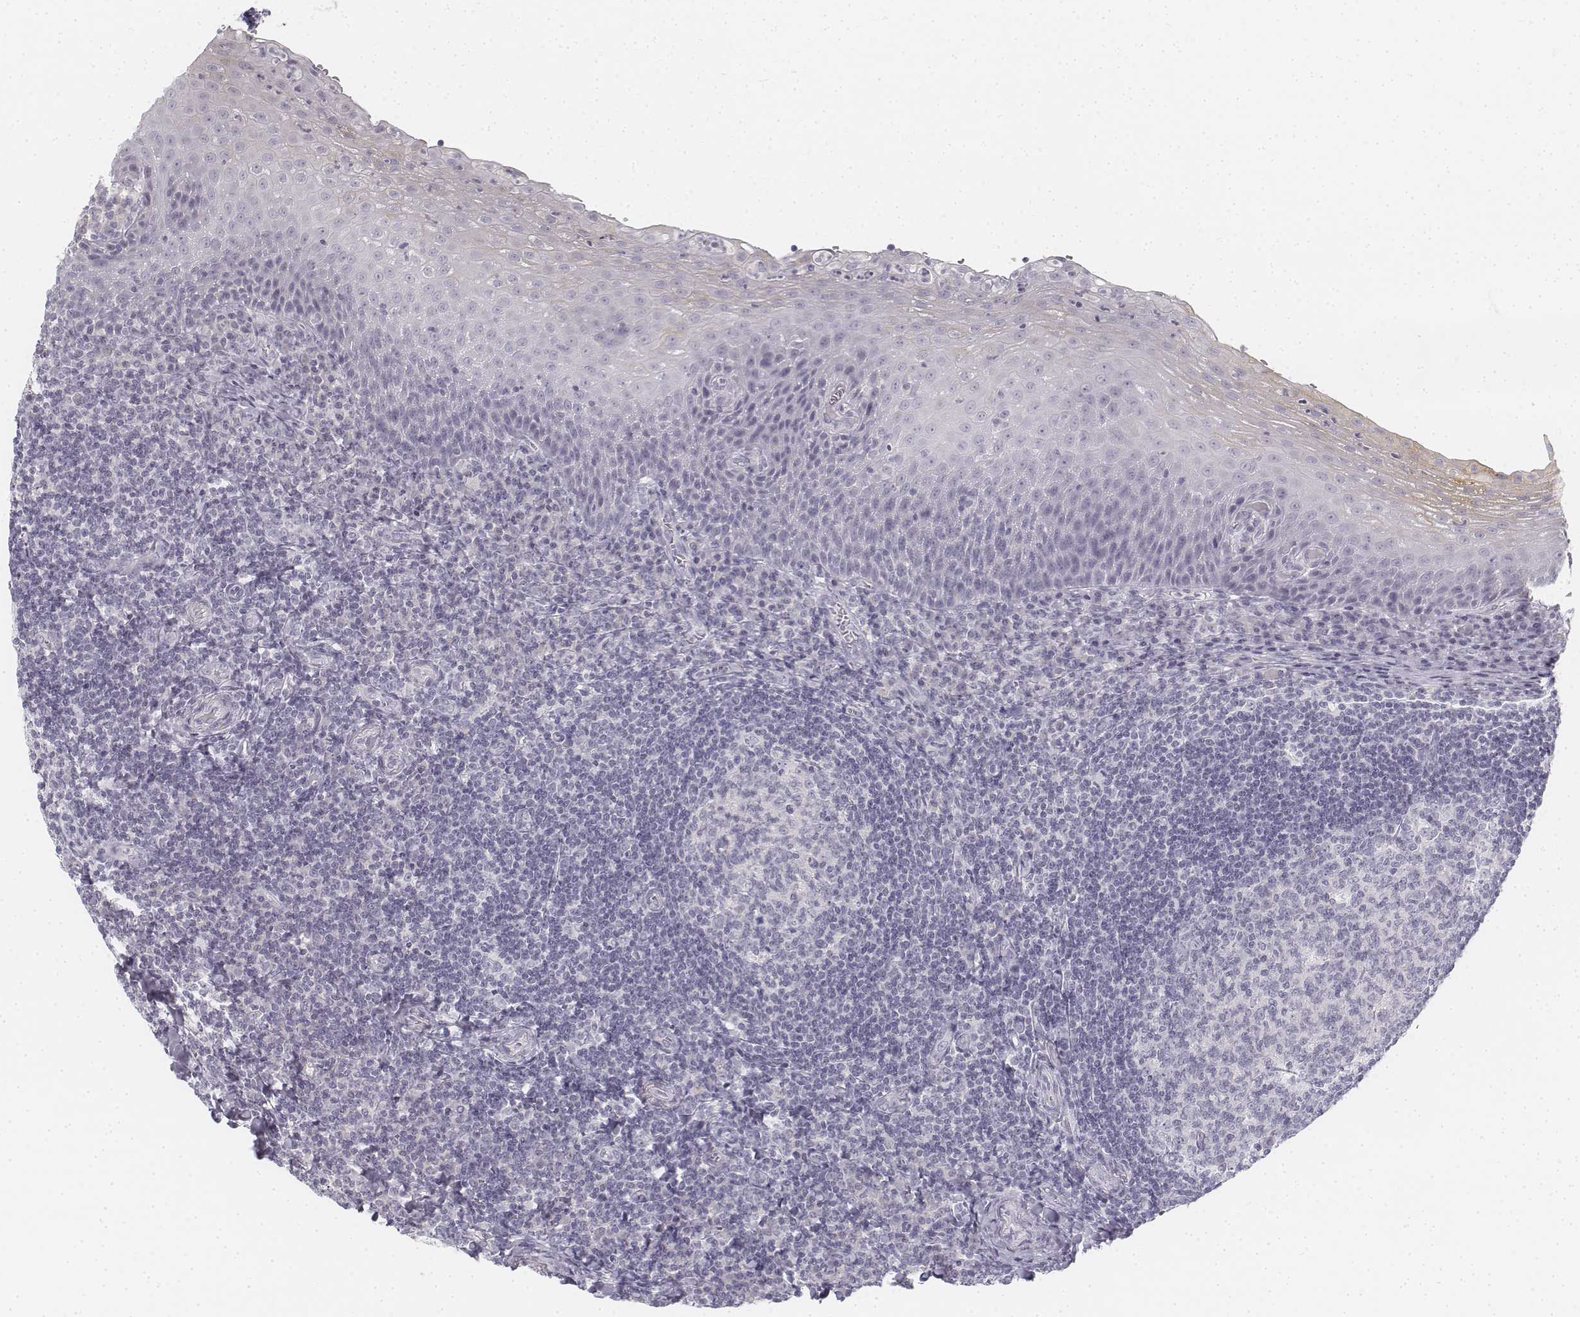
{"staining": {"intensity": "negative", "quantity": "none", "location": "none"}, "tissue": "tonsil", "cell_type": "Germinal center cells", "image_type": "normal", "snomed": [{"axis": "morphology", "description": "Normal tissue, NOS"}, {"axis": "morphology", "description": "Inflammation, NOS"}, {"axis": "topography", "description": "Tonsil"}], "caption": "A histopathology image of tonsil stained for a protein reveals no brown staining in germinal center cells. The staining was performed using DAB to visualize the protein expression in brown, while the nuclei were stained in blue with hematoxylin (Magnification: 20x).", "gene": "KRT25", "patient": {"sex": "female", "age": 31}}